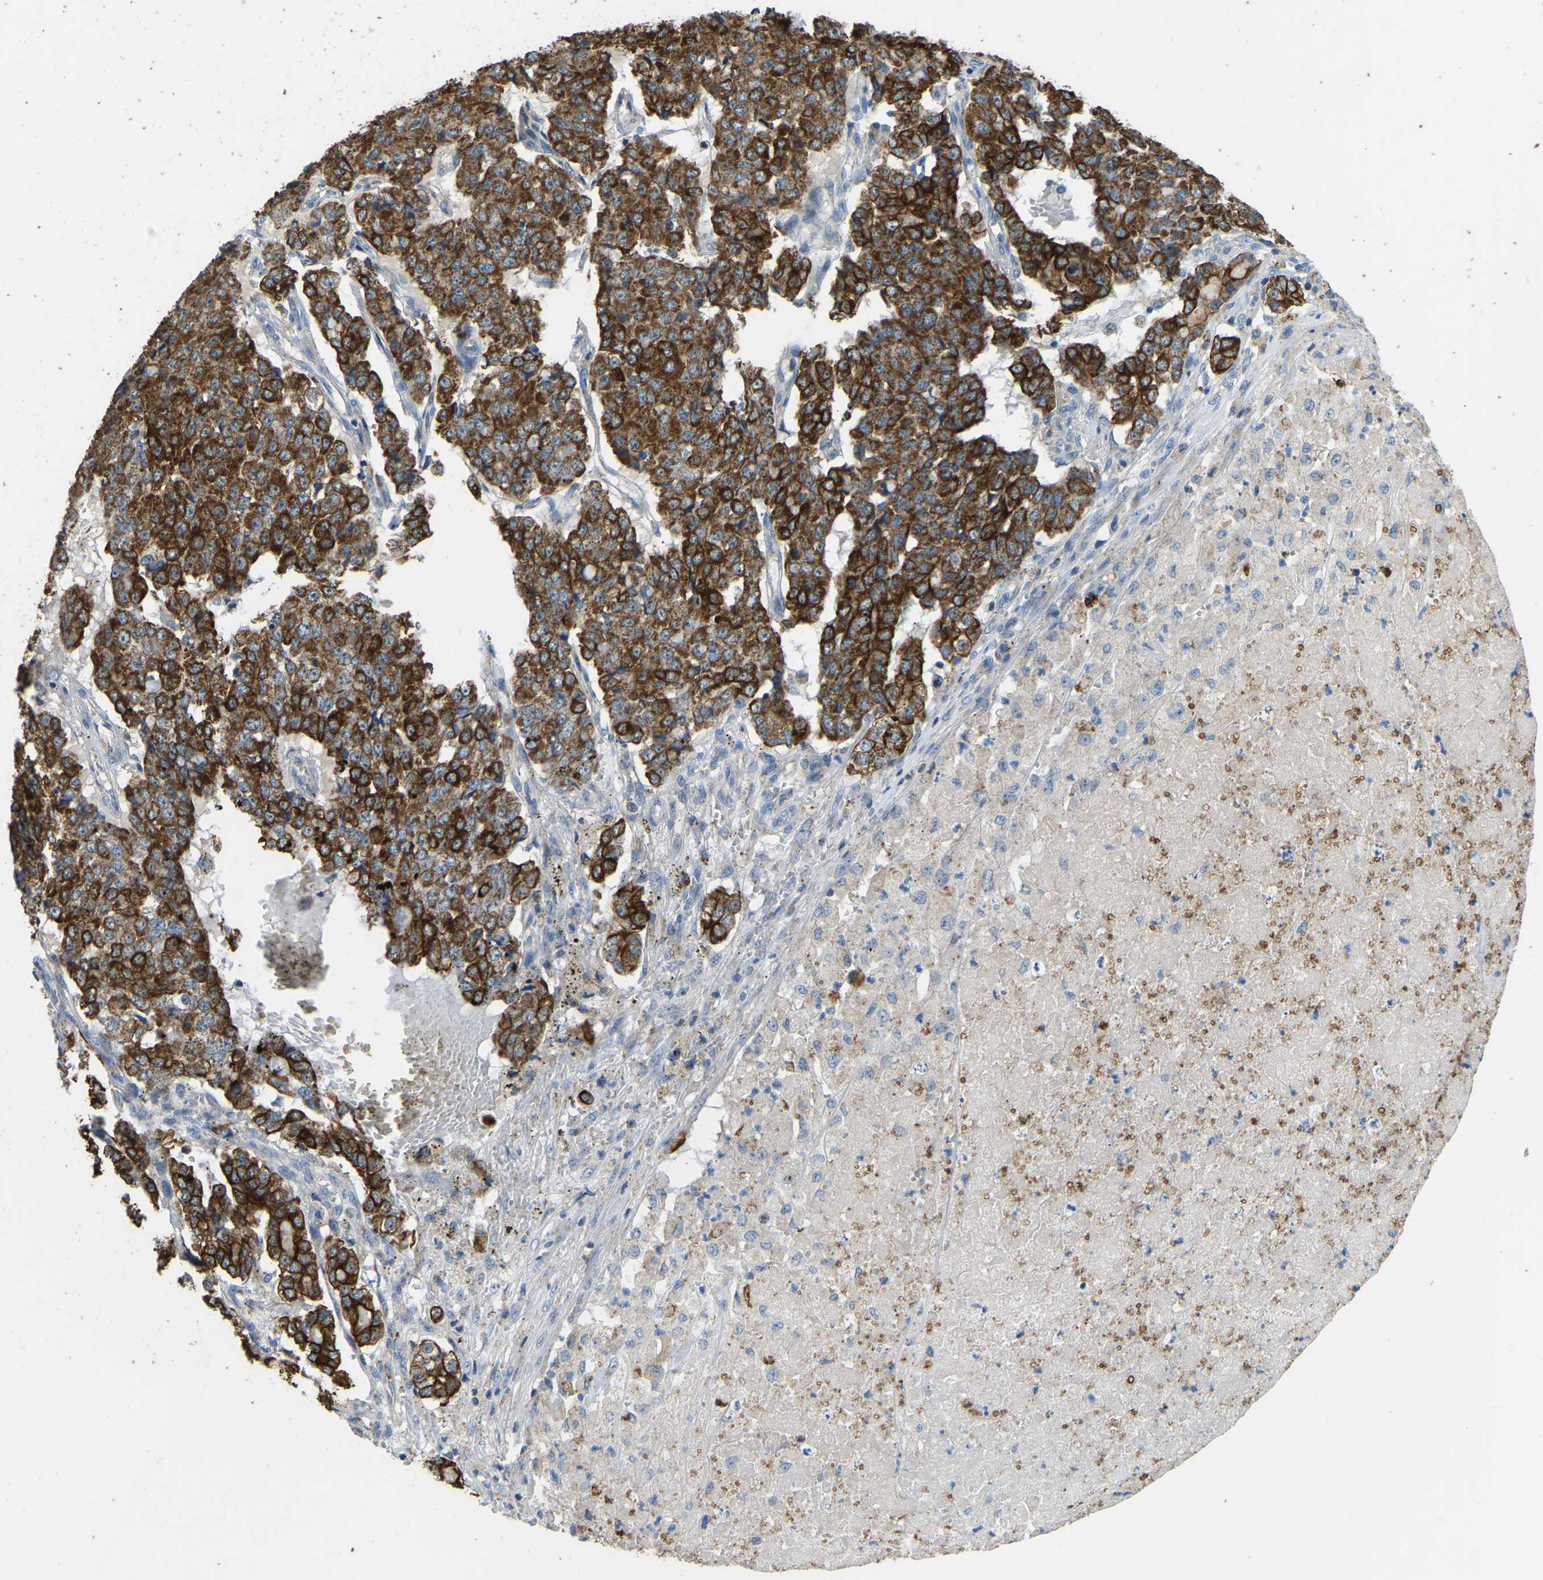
{"staining": {"intensity": "strong", "quantity": ">75%", "location": "cytoplasmic/membranous"}, "tissue": "pancreatic cancer", "cell_type": "Tumor cells", "image_type": "cancer", "snomed": [{"axis": "morphology", "description": "Adenocarcinoma, NOS"}, {"axis": "topography", "description": "Pancreas"}], "caption": "Human pancreatic cancer (adenocarcinoma) stained for a protein (brown) reveals strong cytoplasmic/membranous positive expression in approximately >75% of tumor cells.", "gene": "ZNF200", "patient": {"sex": "male", "age": 50}}